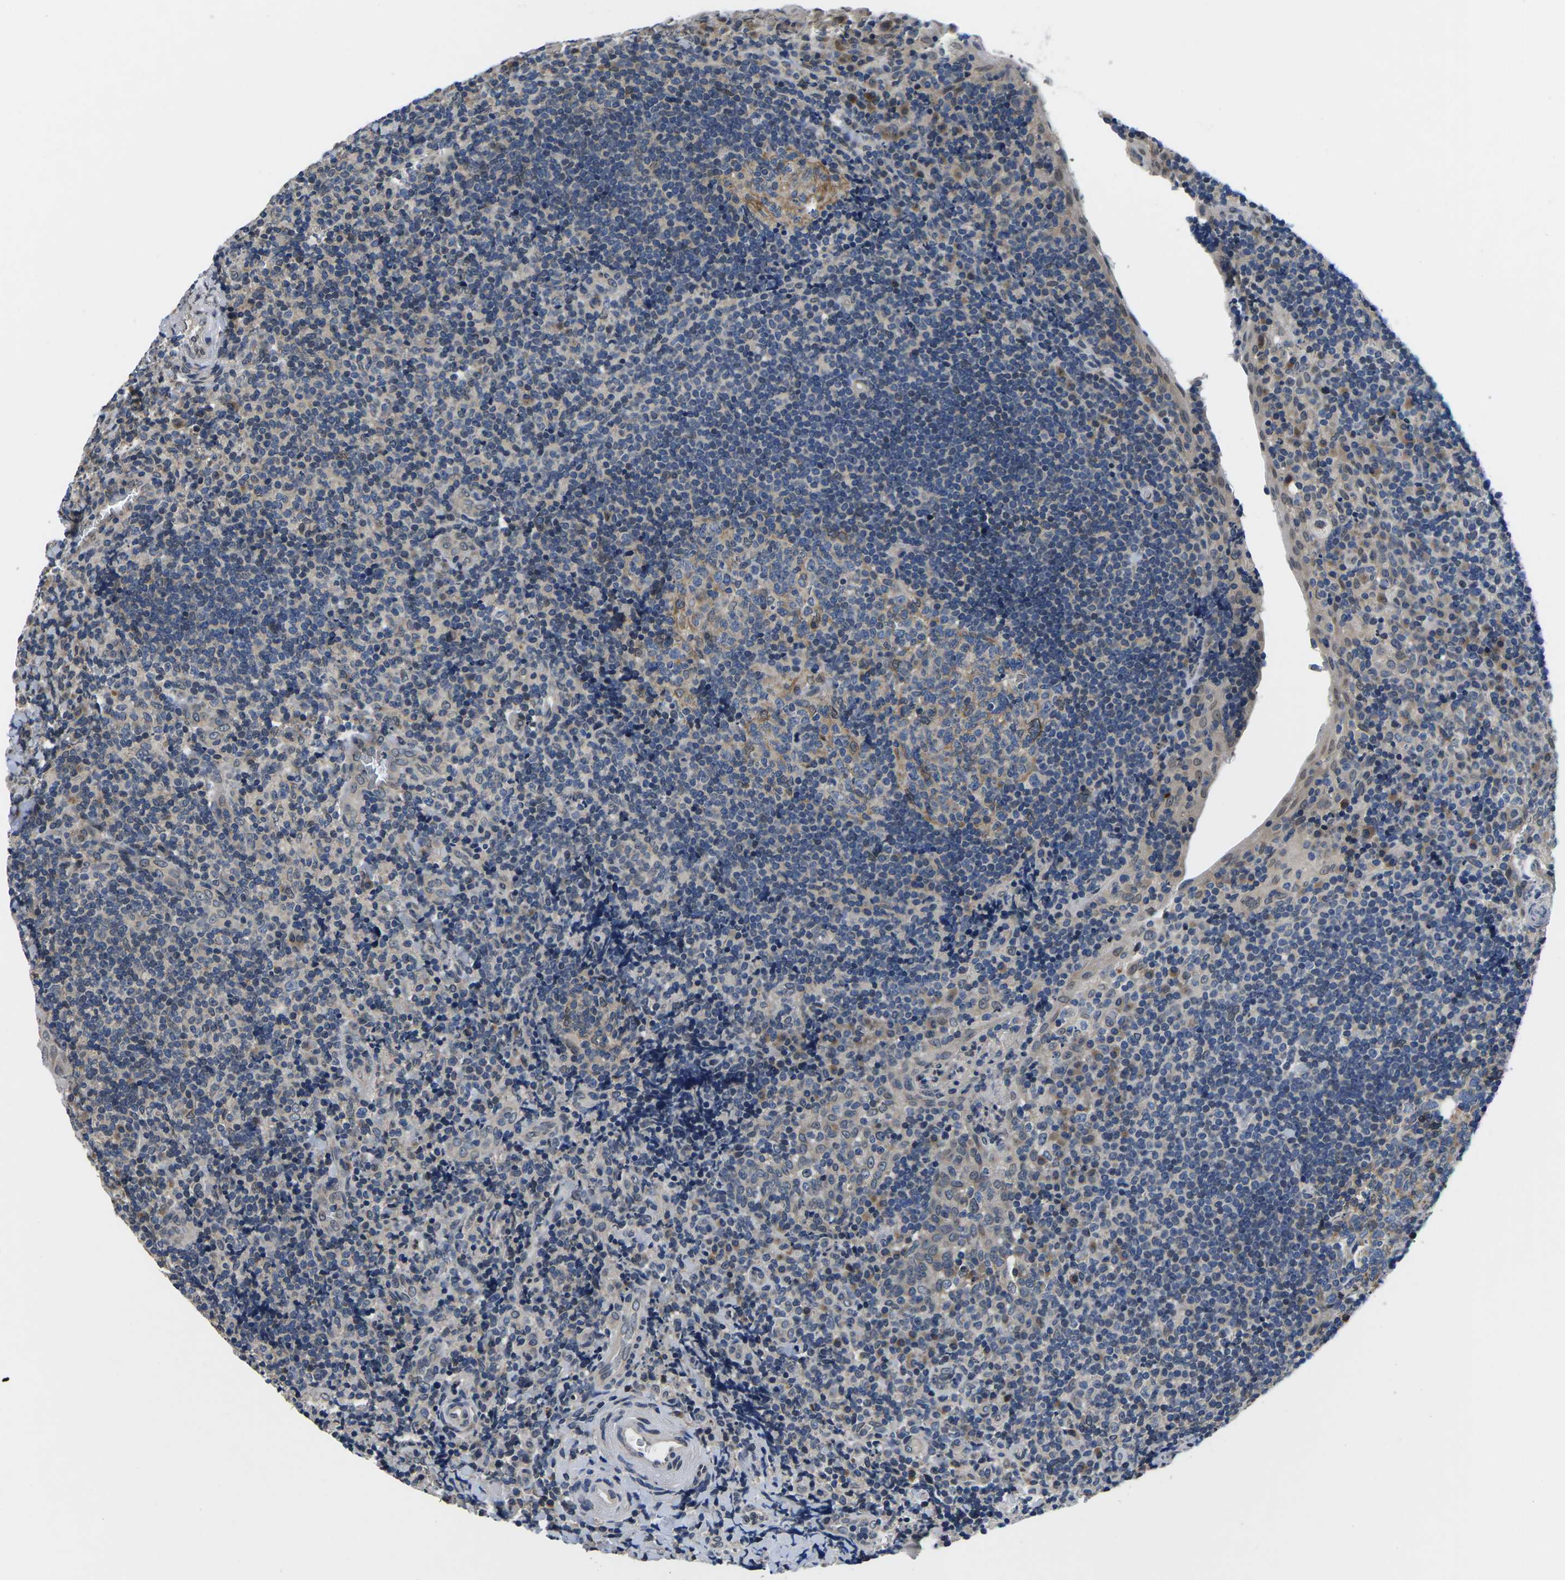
{"staining": {"intensity": "moderate", "quantity": "<25%", "location": "cytoplasmic/membranous"}, "tissue": "tonsil", "cell_type": "Germinal center cells", "image_type": "normal", "snomed": [{"axis": "morphology", "description": "Normal tissue, NOS"}, {"axis": "topography", "description": "Tonsil"}], "caption": "The micrograph displays a brown stain indicating the presence of a protein in the cytoplasmic/membranous of germinal center cells in tonsil. Nuclei are stained in blue.", "gene": "SNX10", "patient": {"sex": "male", "age": 37}}